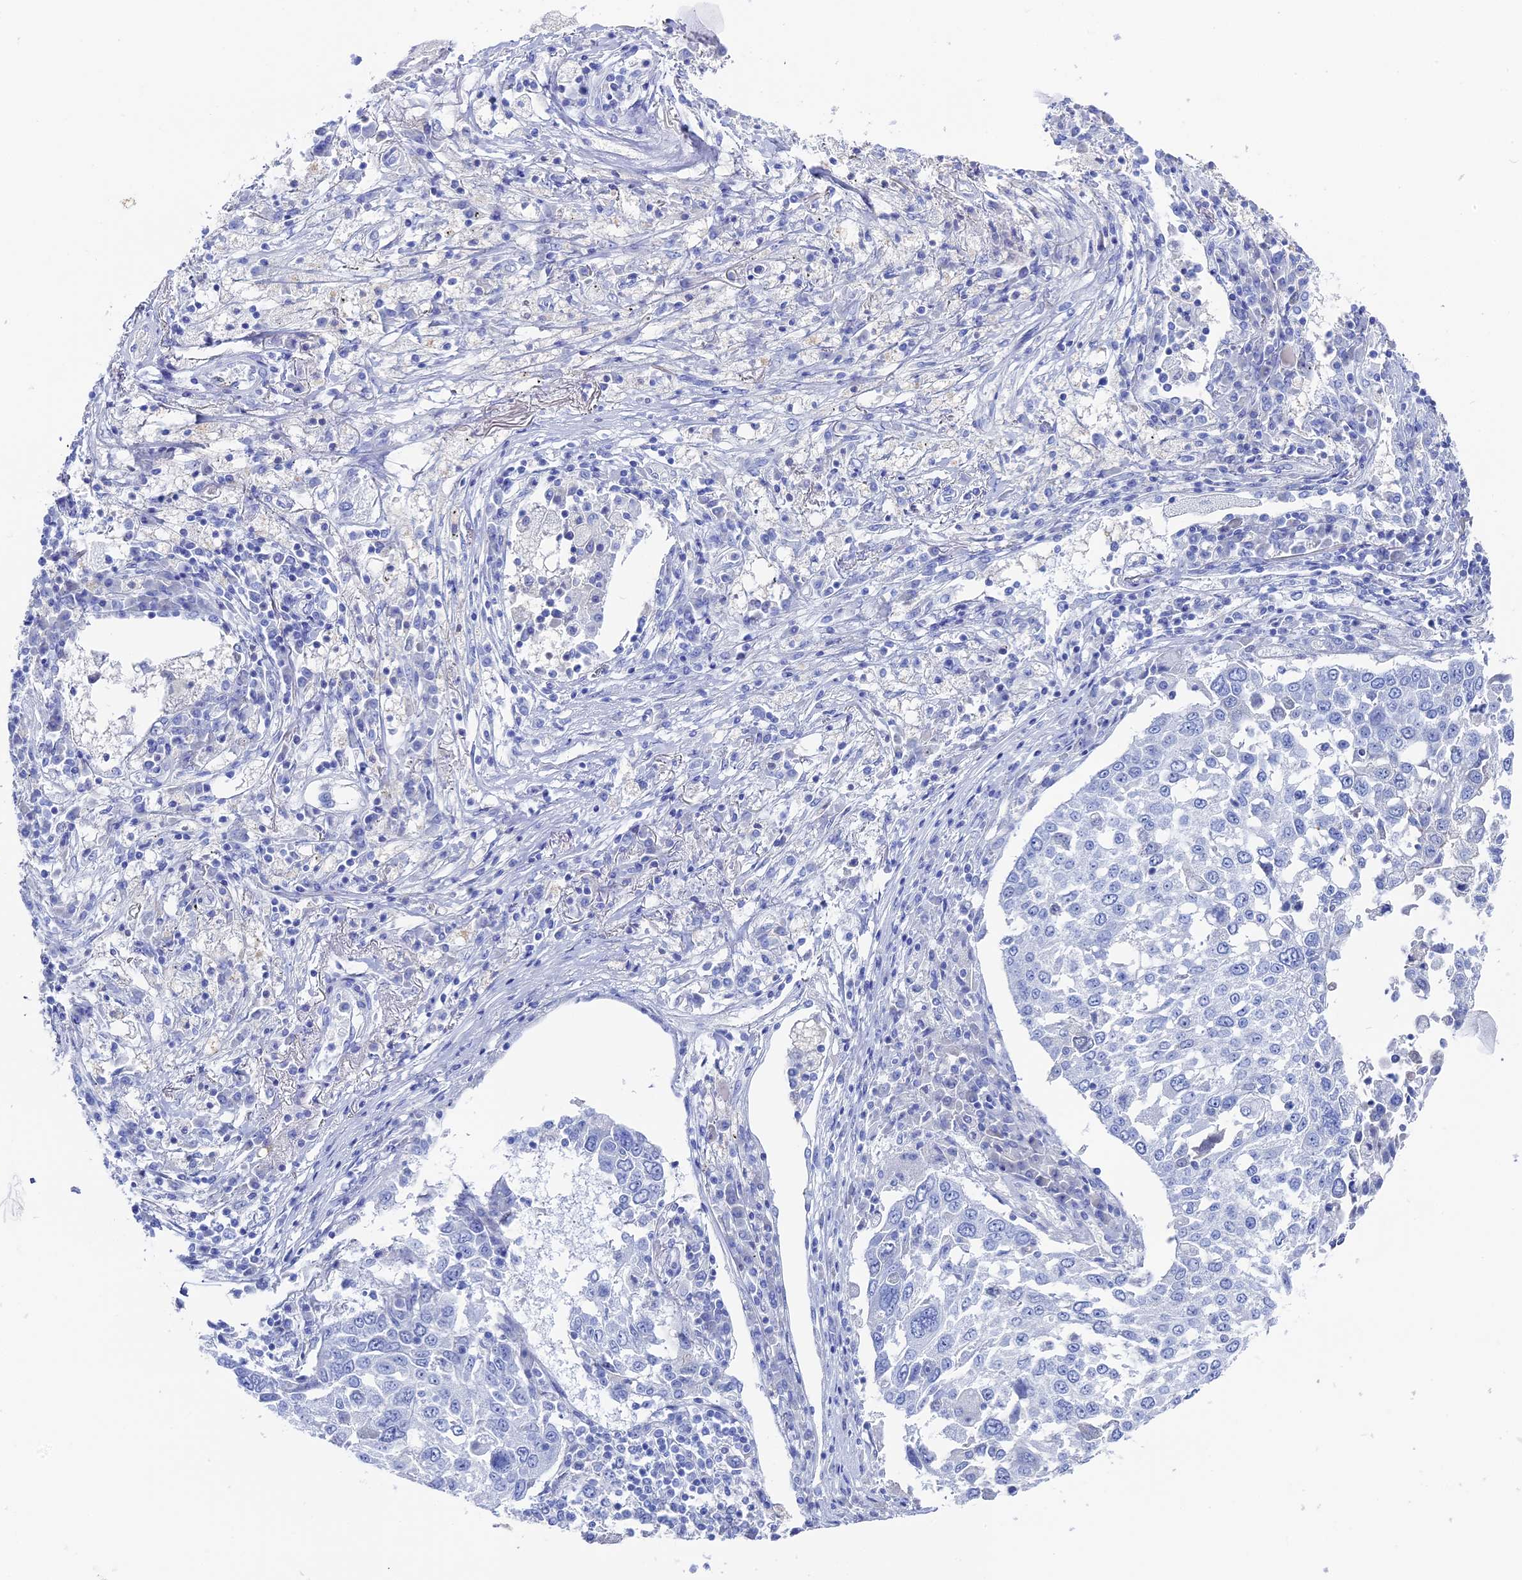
{"staining": {"intensity": "negative", "quantity": "none", "location": "none"}, "tissue": "lung cancer", "cell_type": "Tumor cells", "image_type": "cancer", "snomed": [{"axis": "morphology", "description": "Squamous cell carcinoma, NOS"}, {"axis": "topography", "description": "Lung"}], "caption": "The photomicrograph shows no staining of tumor cells in lung cancer.", "gene": "UNC119", "patient": {"sex": "male", "age": 65}}